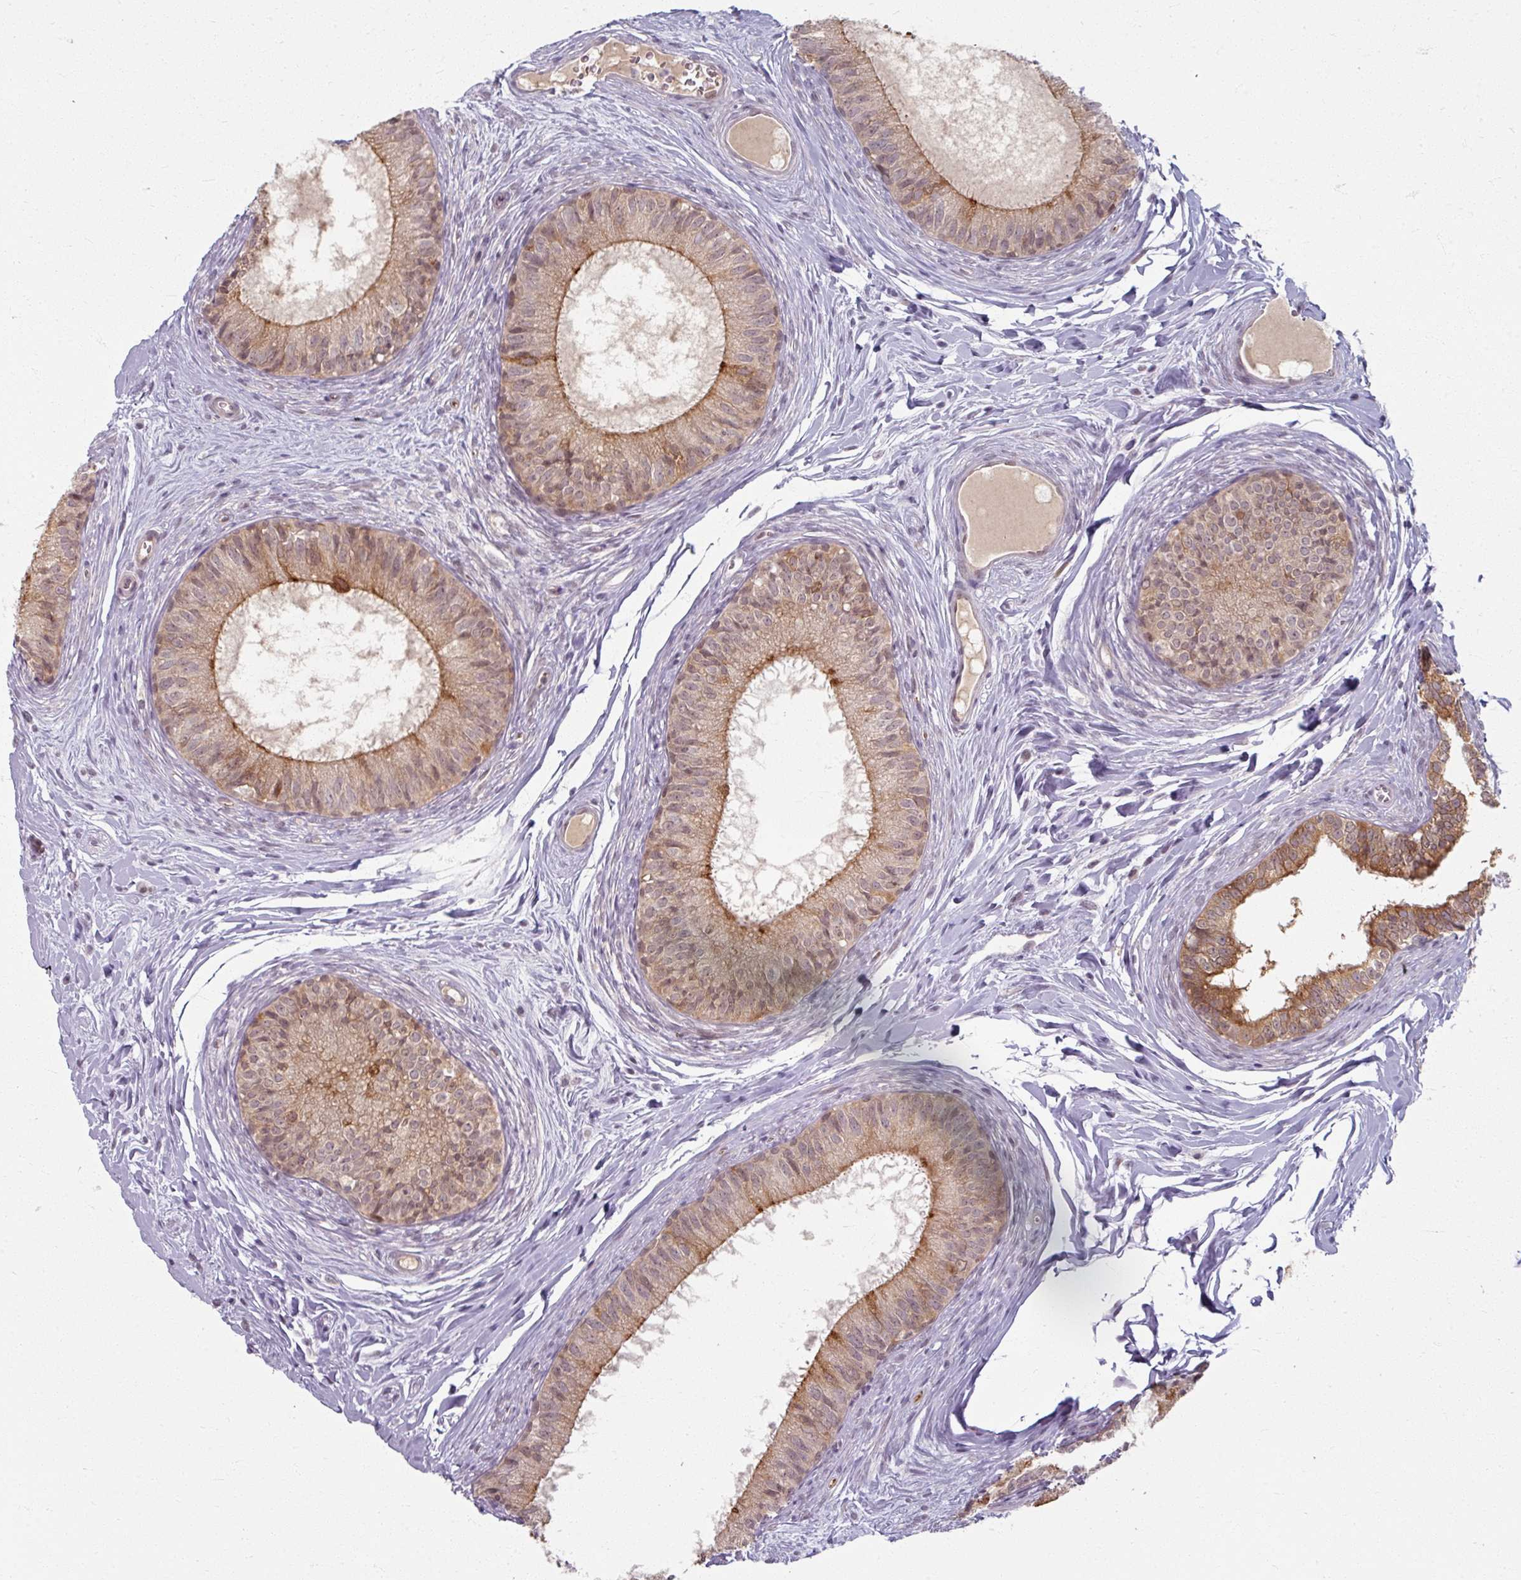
{"staining": {"intensity": "moderate", "quantity": ">75%", "location": "cytoplasmic/membranous"}, "tissue": "epididymis", "cell_type": "Glandular cells", "image_type": "normal", "snomed": [{"axis": "morphology", "description": "Normal tissue, NOS"}, {"axis": "topography", "description": "Epididymis"}], "caption": "Epididymis stained with IHC demonstrates moderate cytoplasmic/membranous positivity in about >75% of glandular cells.", "gene": "KLC3", "patient": {"sex": "male", "age": 25}}